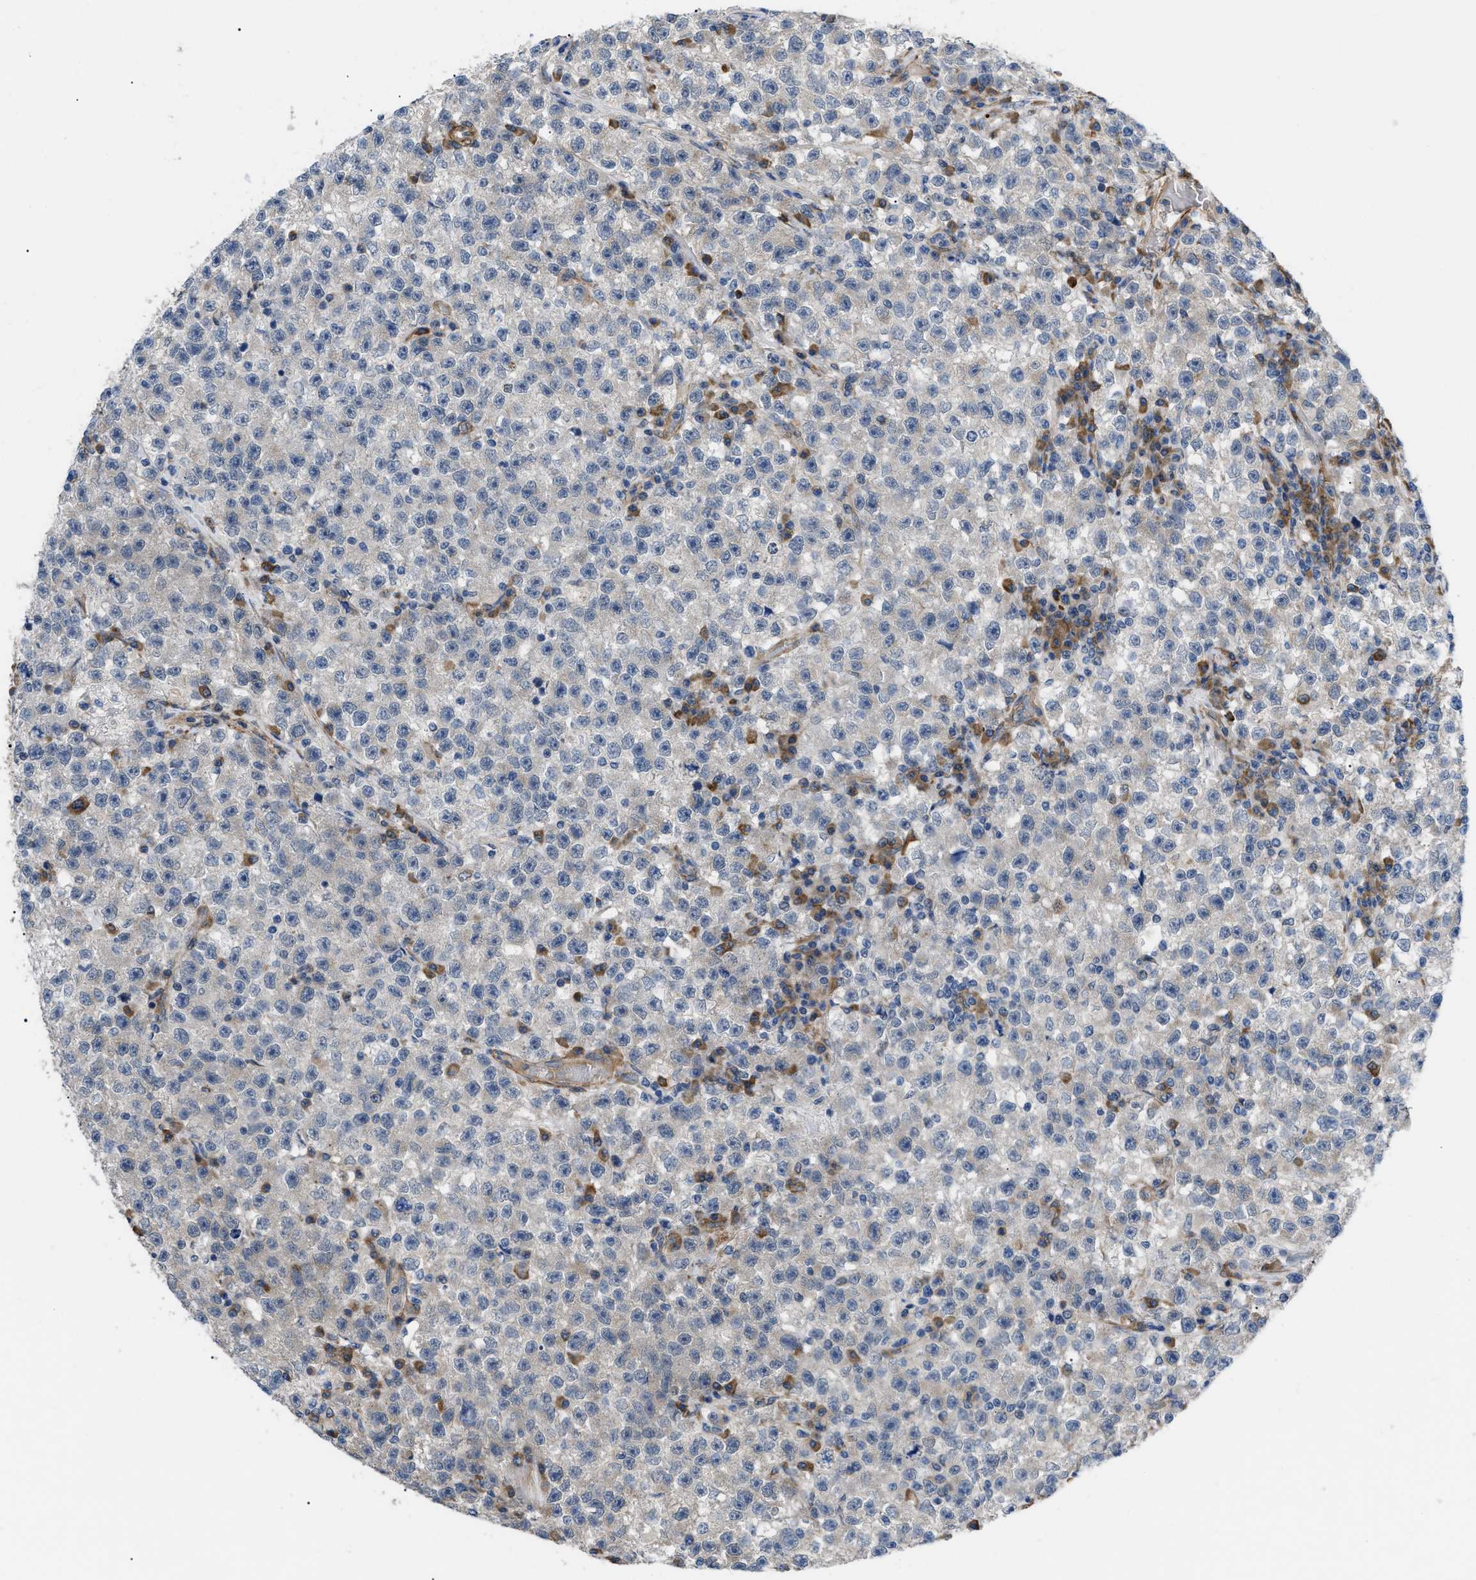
{"staining": {"intensity": "negative", "quantity": "none", "location": "none"}, "tissue": "testis cancer", "cell_type": "Tumor cells", "image_type": "cancer", "snomed": [{"axis": "morphology", "description": "Seminoma, NOS"}, {"axis": "topography", "description": "Testis"}], "caption": "High magnification brightfield microscopy of seminoma (testis) stained with DAB (3,3'-diaminobenzidine) (brown) and counterstained with hematoxylin (blue): tumor cells show no significant expression.", "gene": "MYO10", "patient": {"sex": "male", "age": 22}}